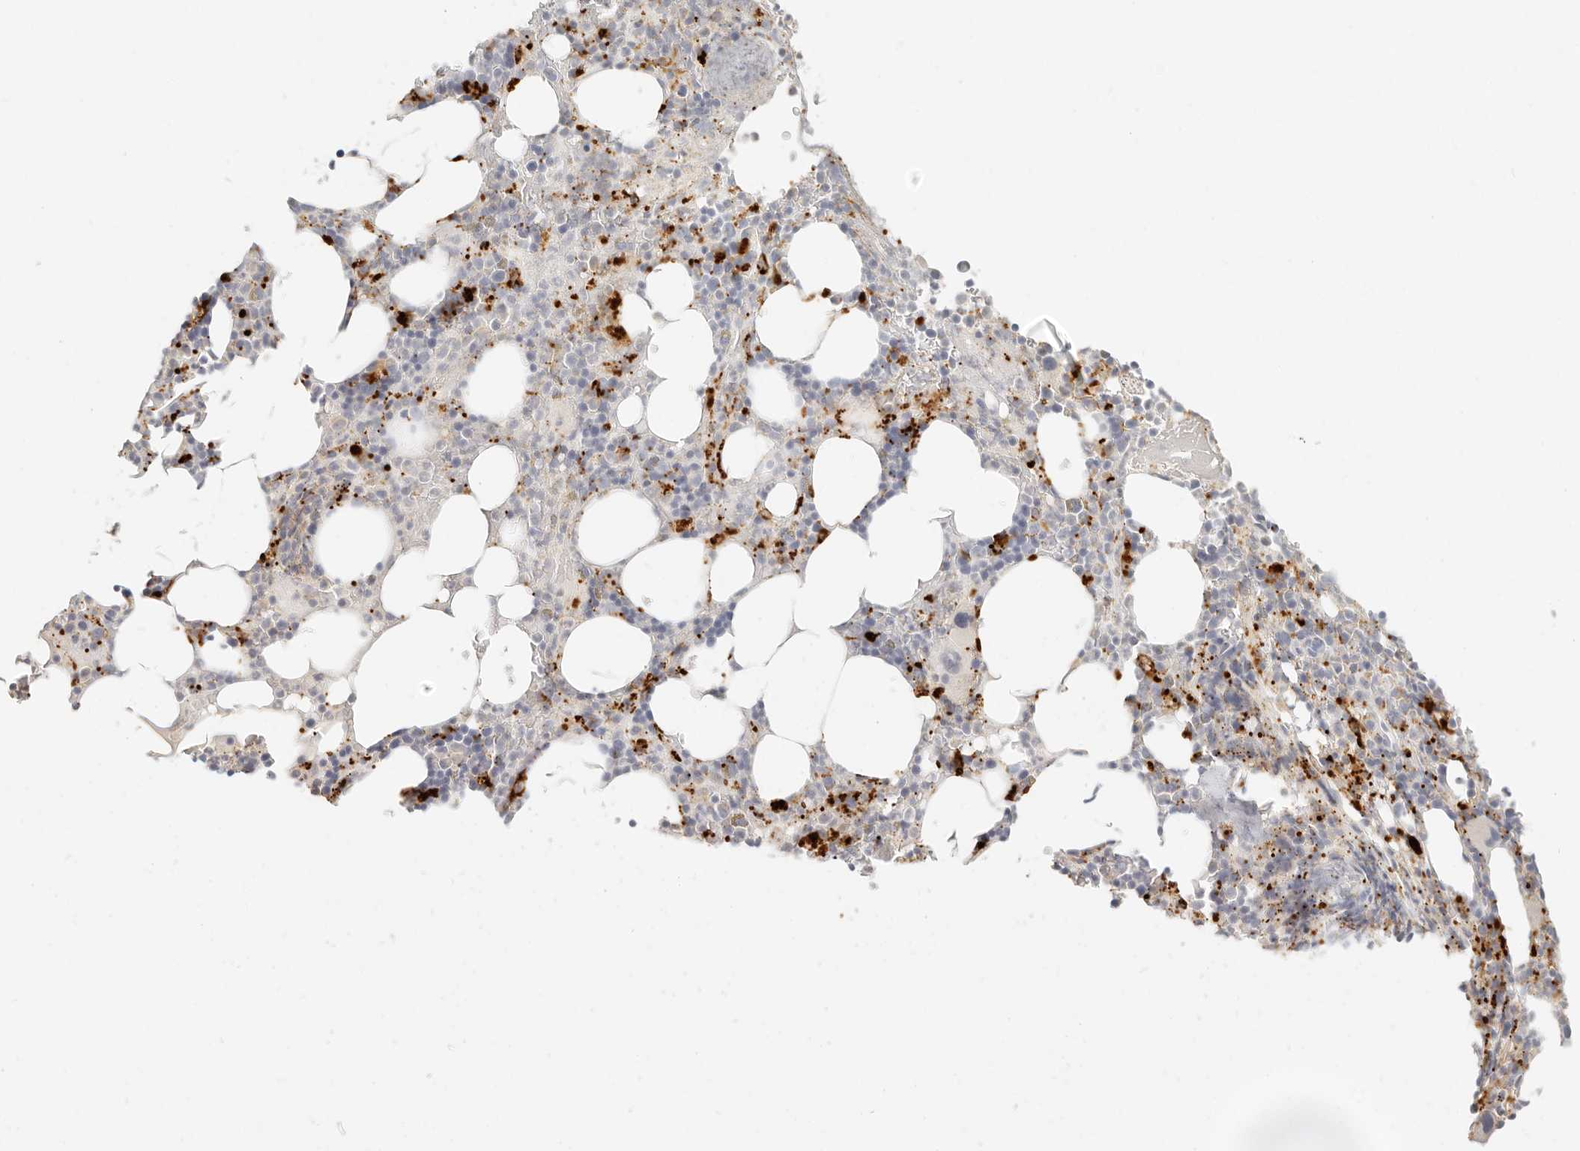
{"staining": {"intensity": "strong", "quantity": "<25%", "location": "cytoplasmic/membranous"}, "tissue": "bone marrow", "cell_type": "Hematopoietic cells", "image_type": "normal", "snomed": [{"axis": "morphology", "description": "Normal tissue, NOS"}, {"axis": "topography", "description": "Bone marrow"}], "caption": "Normal bone marrow was stained to show a protein in brown. There is medium levels of strong cytoplasmic/membranous staining in approximately <25% of hematopoietic cells.", "gene": "RNASET2", "patient": {"sex": "male", "age": 58}}